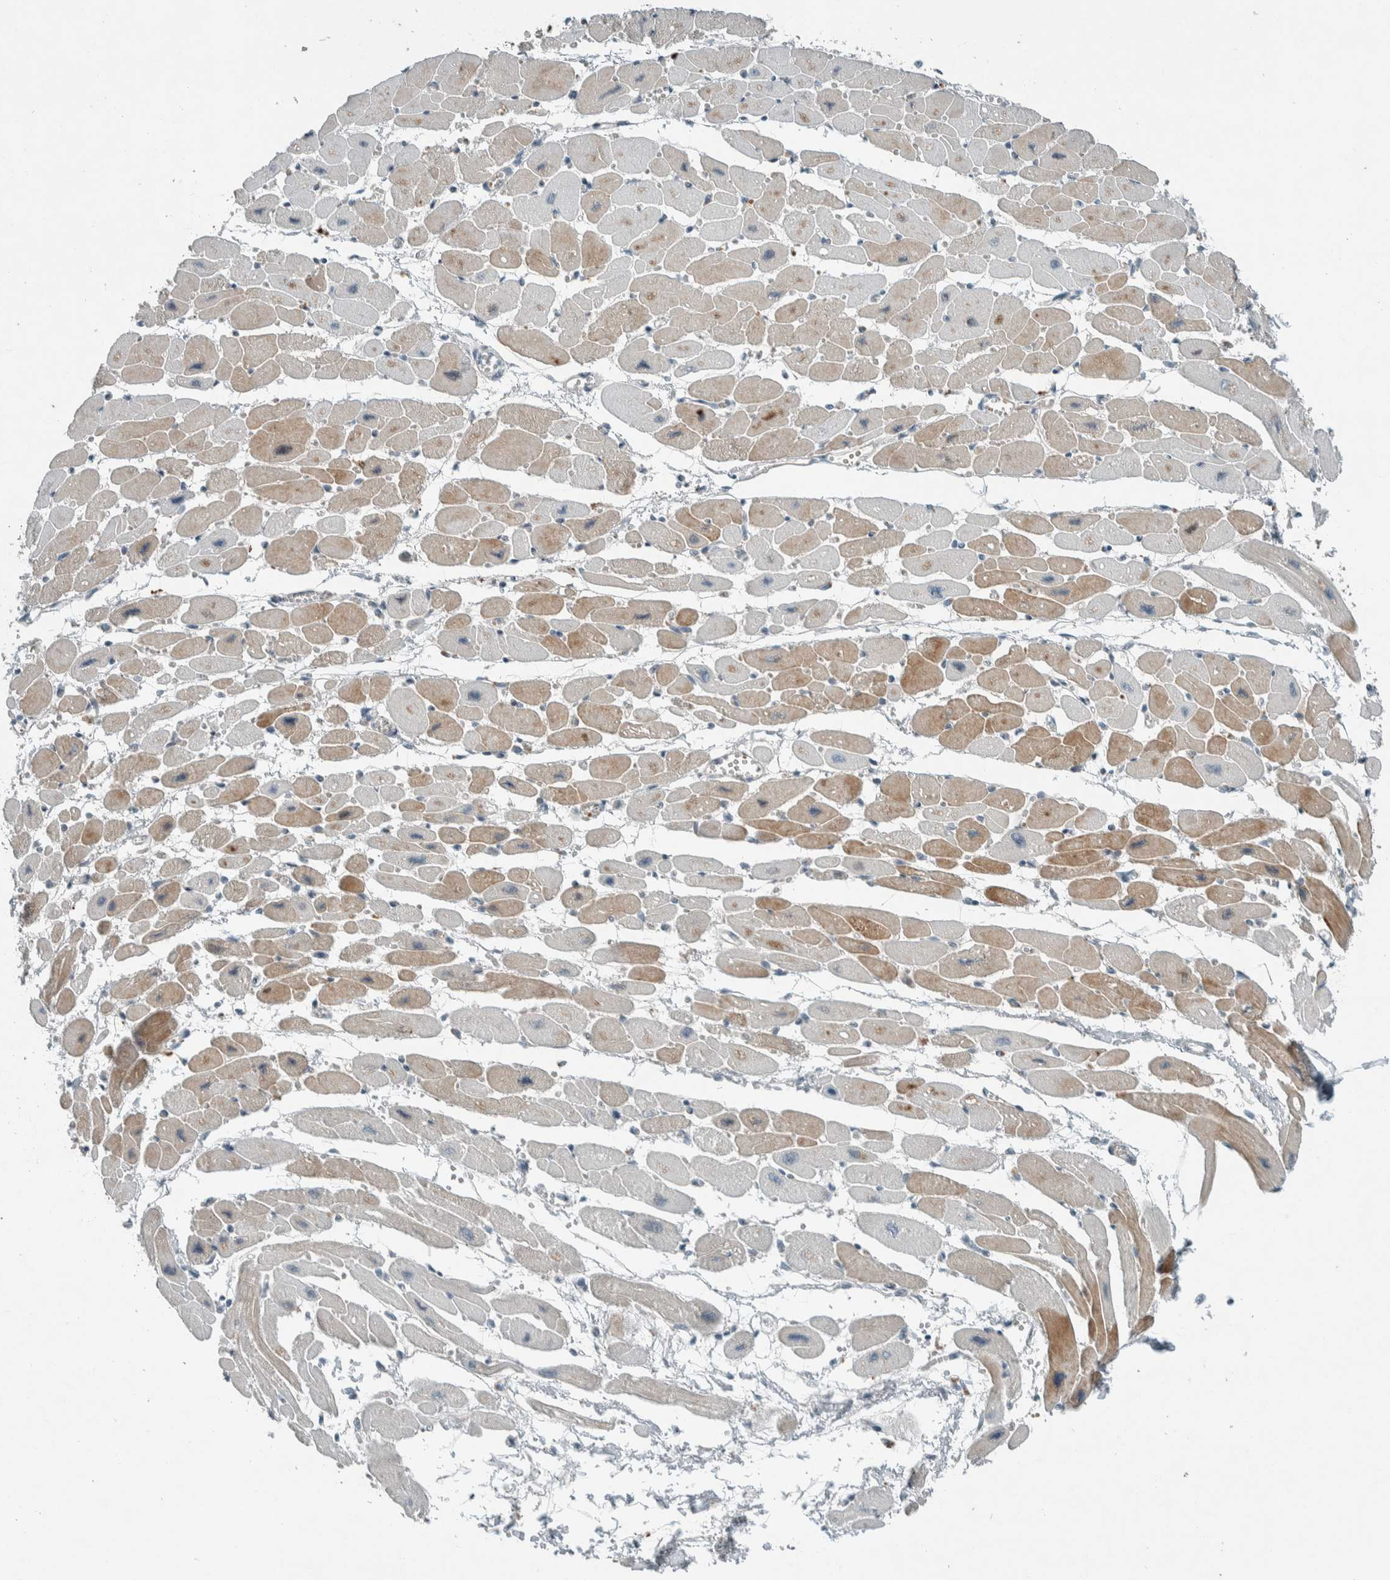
{"staining": {"intensity": "moderate", "quantity": "25%-75%", "location": "cytoplasmic/membranous"}, "tissue": "heart muscle", "cell_type": "Cardiomyocytes", "image_type": "normal", "snomed": [{"axis": "morphology", "description": "Normal tissue, NOS"}, {"axis": "topography", "description": "Heart"}], "caption": "IHC histopathology image of normal heart muscle: human heart muscle stained using IHC demonstrates medium levels of moderate protein expression localized specifically in the cytoplasmic/membranous of cardiomyocytes, appearing as a cytoplasmic/membranous brown color.", "gene": "CERCAM", "patient": {"sex": "female", "age": 54}}